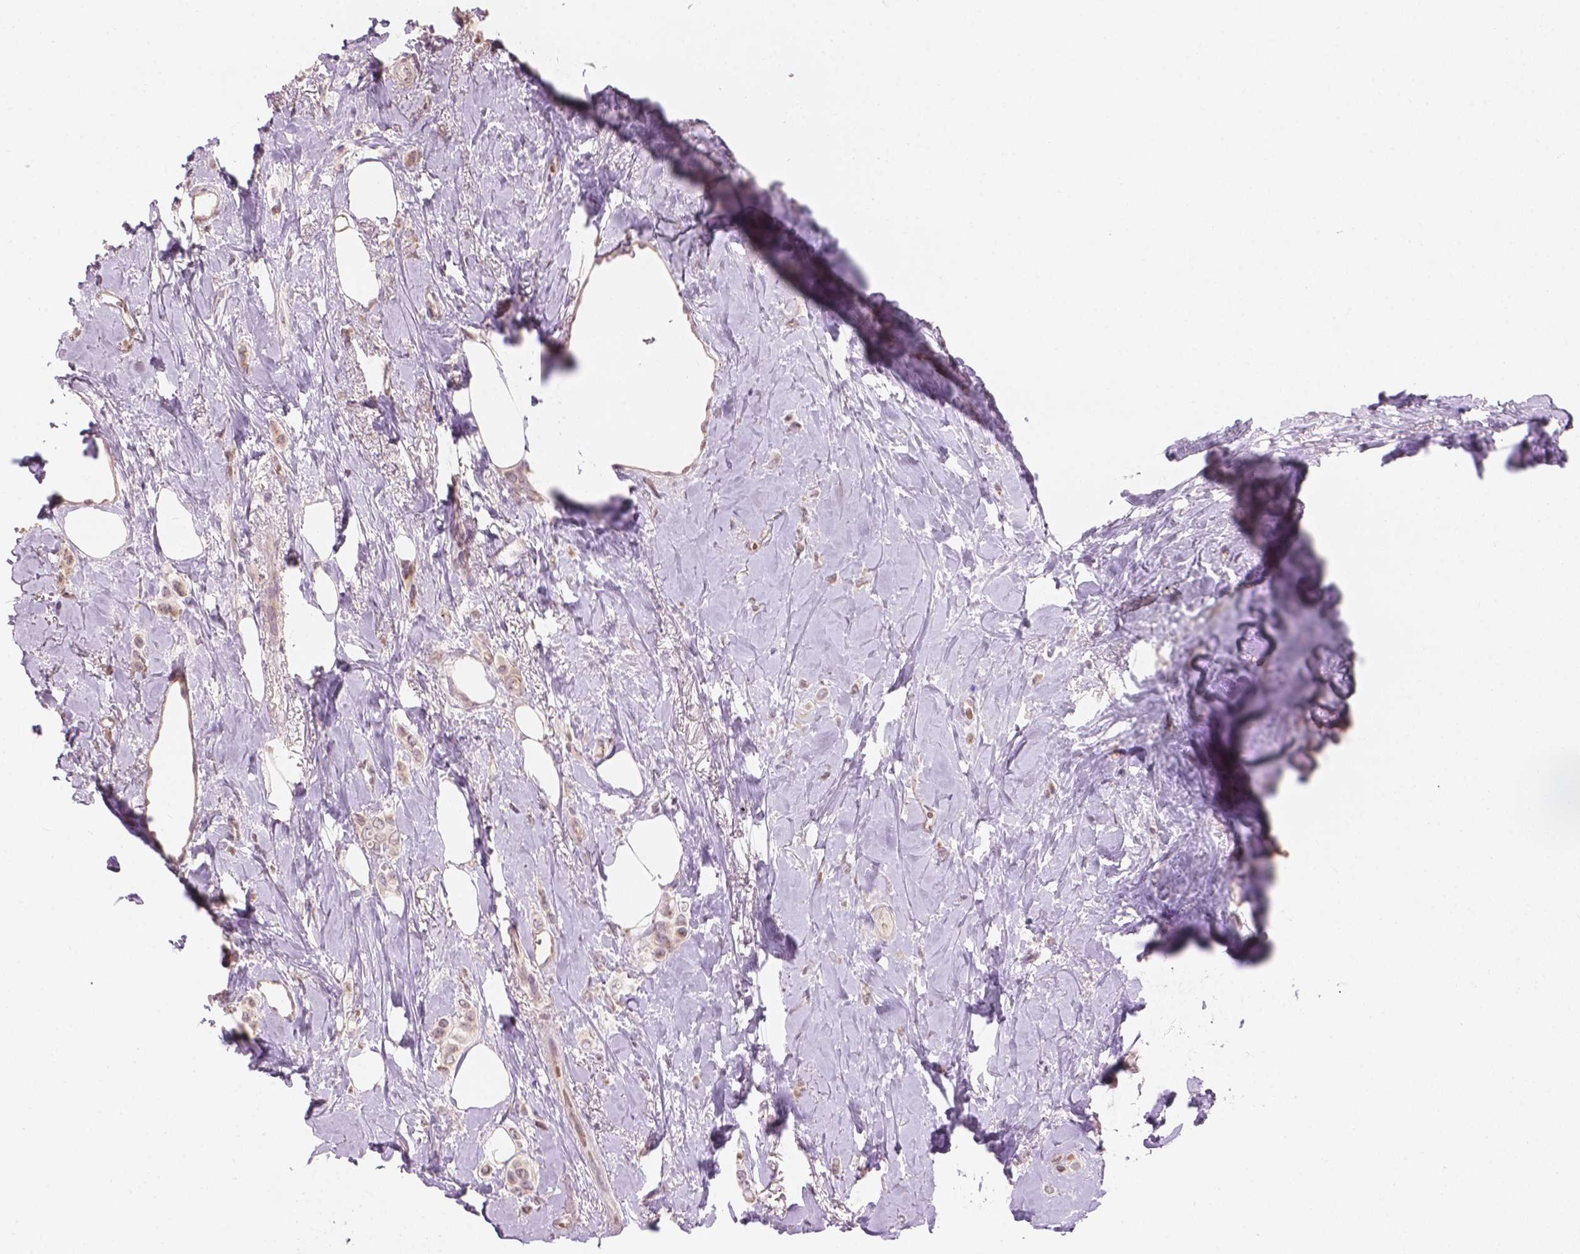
{"staining": {"intensity": "moderate", "quantity": "<25%", "location": "cytoplasmic/membranous"}, "tissue": "breast cancer", "cell_type": "Tumor cells", "image_type": "cancer", "snomed": [{"axis": "morphology", "description": "Lobular carcinoma"}, {"axis": "topography", "description": "Breast"}], "caption": "Moderate cytoplasmic/membranous expression for a protein is present in about <25% of tumor cells of breast cancer (lobular carcinoma) using immunohistochemistry.", "gene": "IFFO1", "patient": {"sex": "female", "age": 66}}